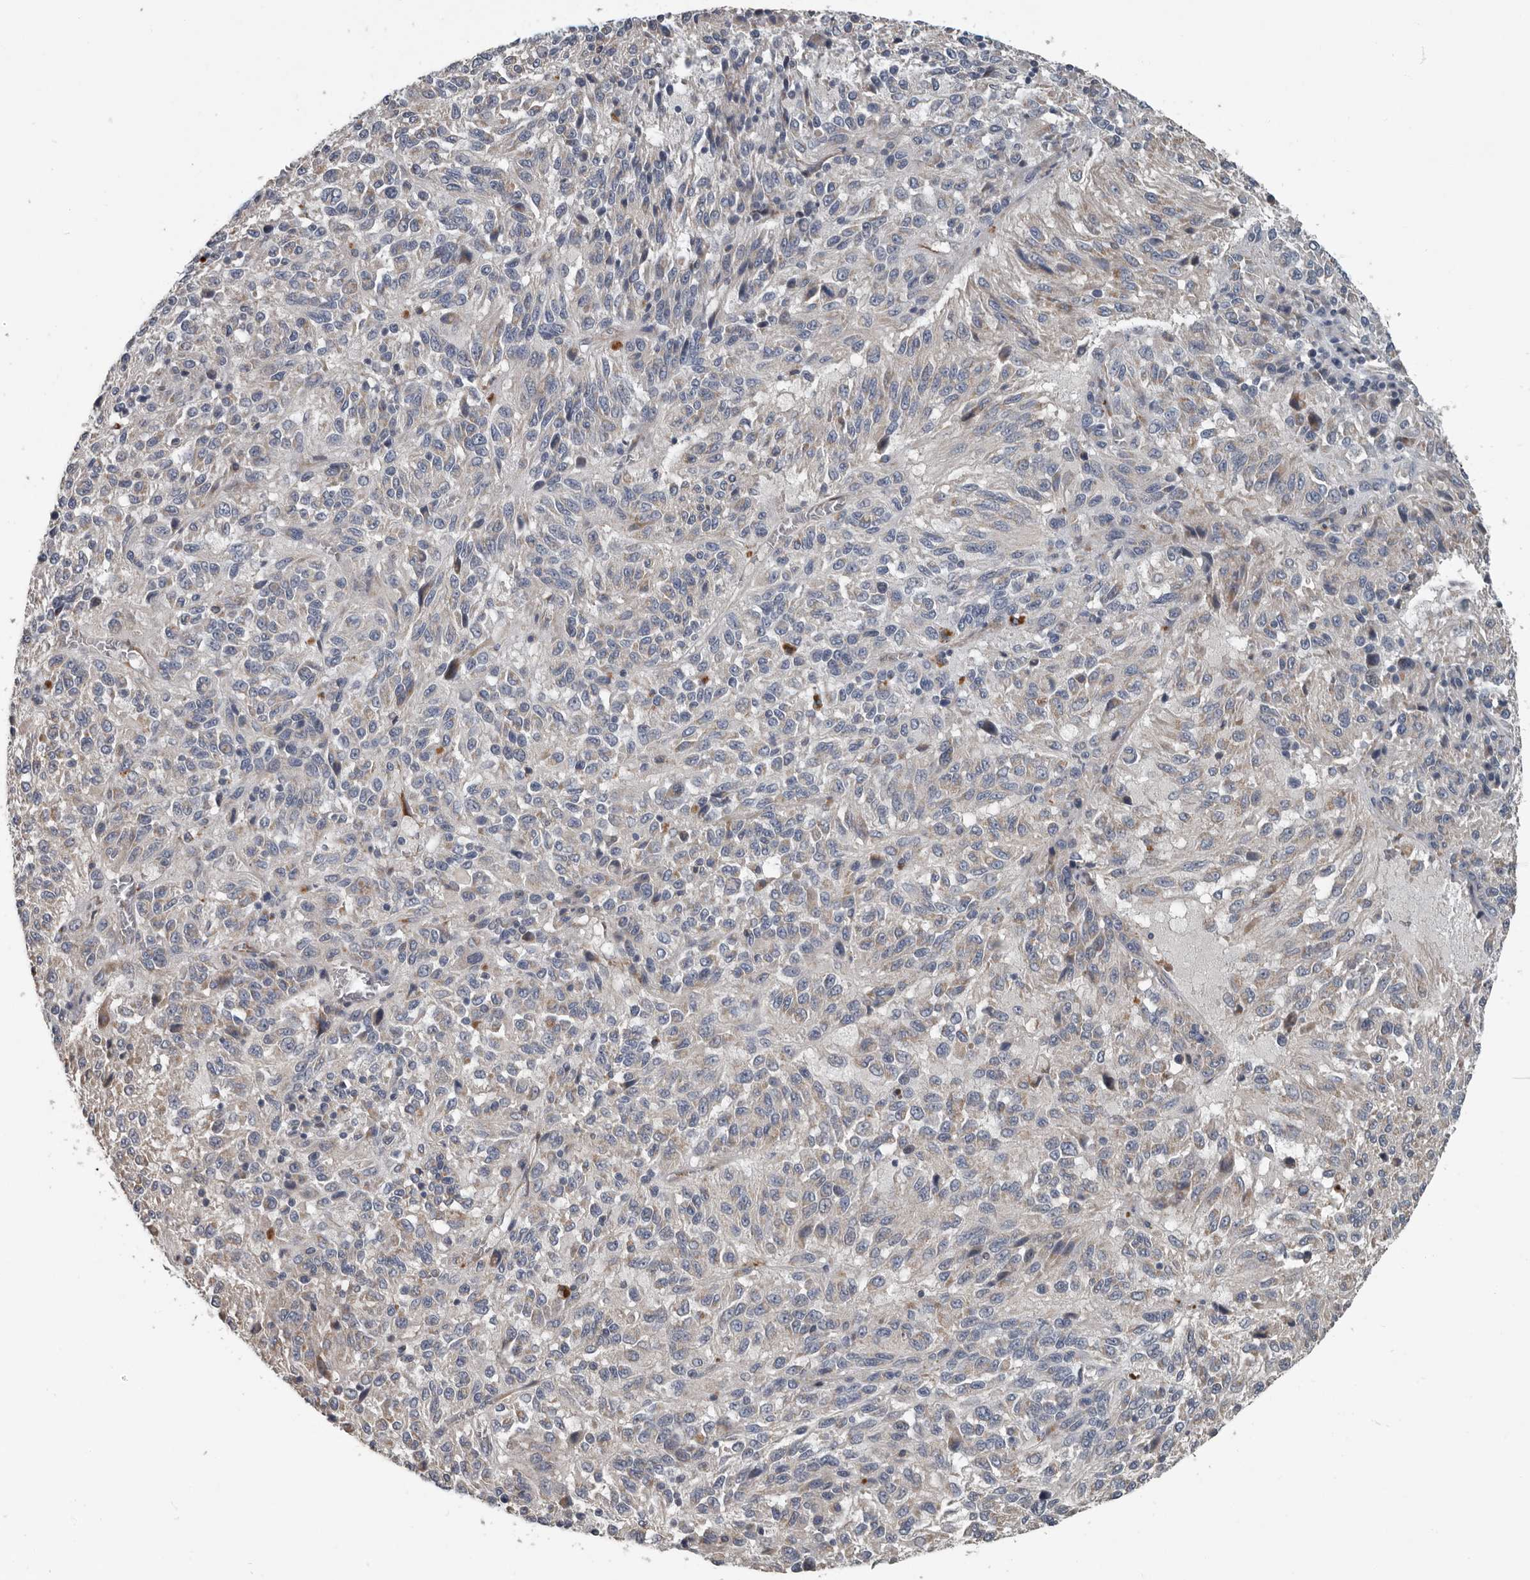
{"staining": {"intensity": "negative", "quantity": "none", "location": "none"}, "tissue": "melanoma", "cell_type": "Tumor cells", "image_type": "cancer", "snomed": [{"axis": "morphology", "description": "Malignant melanoma, Metastatic site"}, {"axis": "topography", "description": "Lung"}], "caption": "Immunohistochemistry (IHC) photomicrograph of human melanoma stained for a protein (brown), which shows no expression in tumor cells. Brightfield microscopy of immunohistochemistry (IHC) stained with DAB (3,3'-diaminobenzidine) (brown) and hematoxylin (blue), captured at high magnification.", "gene": "DPY19L4", "patient": {"sex": "male", "age": 64}}